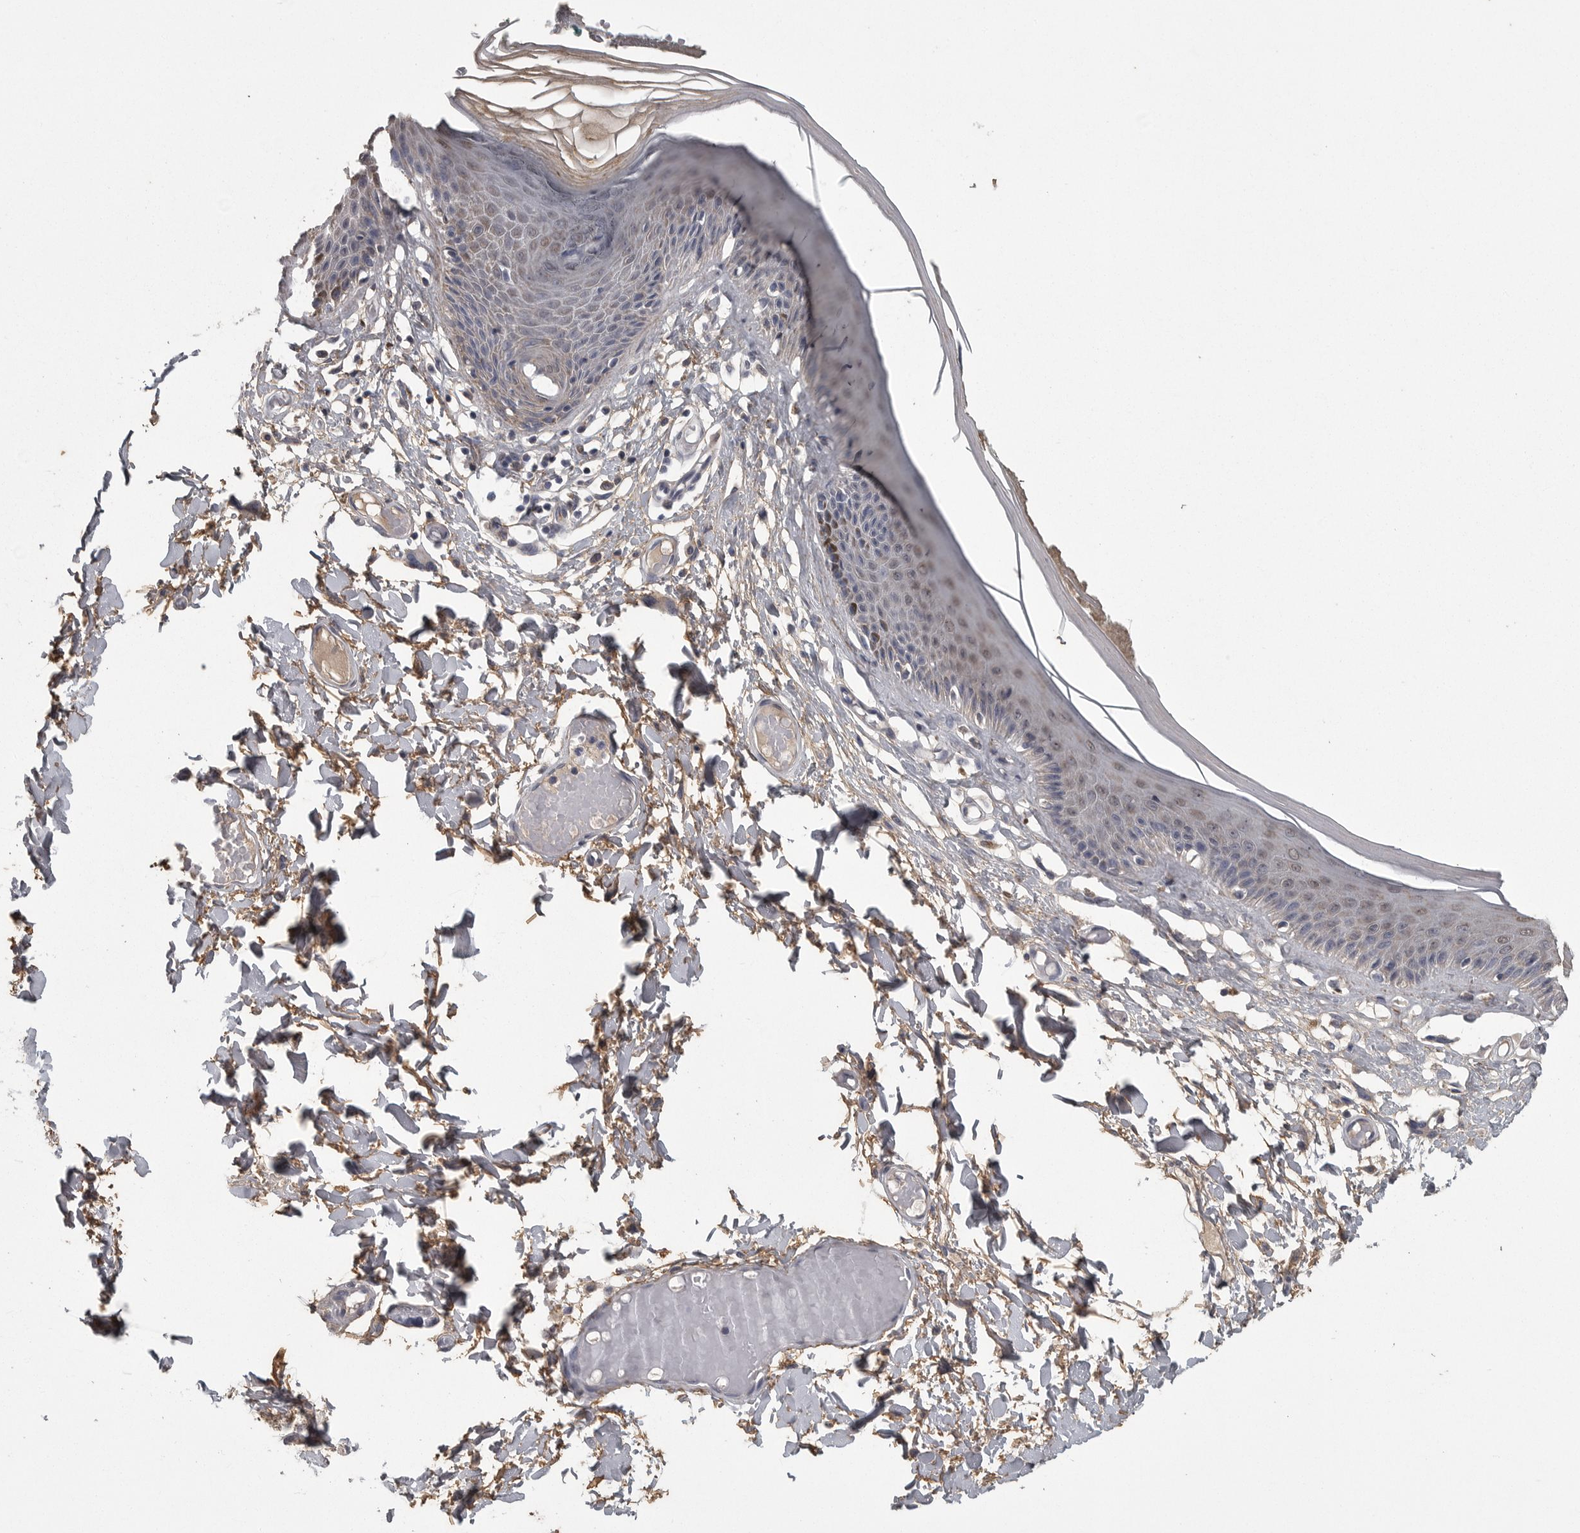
{"staining": {"intensity": "weak", "quantity": "25%-75%", "location": "cytoplasmic/membranous"}, "tissue": "skin", "cell_type": "Epidermal cells", "image_type": "normal", "snomed": [{"axis": "morphology", "description": "Normal tissue, NOS"}, {"axis": "topography", "description": "Vulva"}], "caption": "Weak cytoplasmic/membranous protein expression is appreciated in approximately 25%-75% of epidermal cells in skin.", "gene": "FRK", "patient": {"sex": "female", "age": 73}}